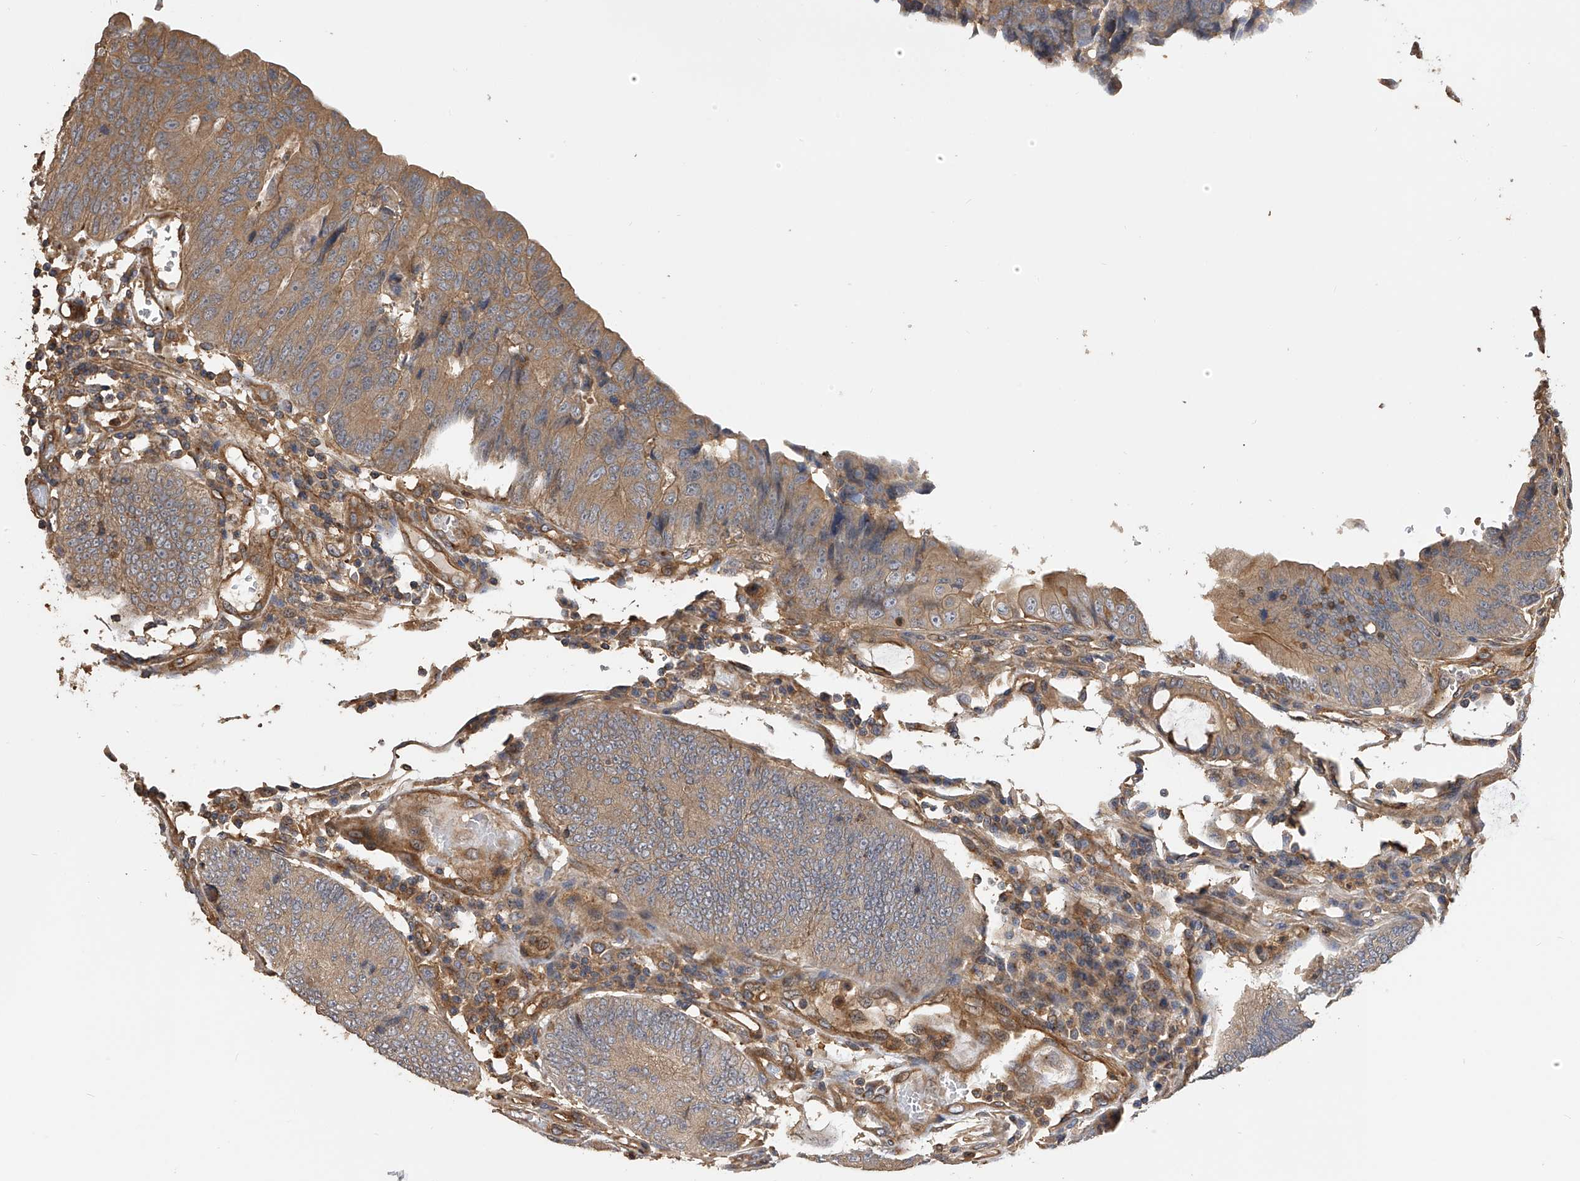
{"staining": {"intensity": "moderate", "quantity": ">75%", "location": "cytoplasmic/membranous"}, "tissue": "colorectal cancer", "cell_type": "Tumor cells", "image_type": "cancer", "snomed": [{"axis": "morphology", "description": "Adenocarcinoma, NOS"}, {"axis": "topography", "description": "Colon"}], "caption": "The image displays immunohistochemical staining of colorectal adenocarcinoma. There is moderate cytoplasmic/membranous staining is seen in approximately >75% of tumor cells.", "gene": "PTPRA", "patient": {"sex": "female", "age": 67}}